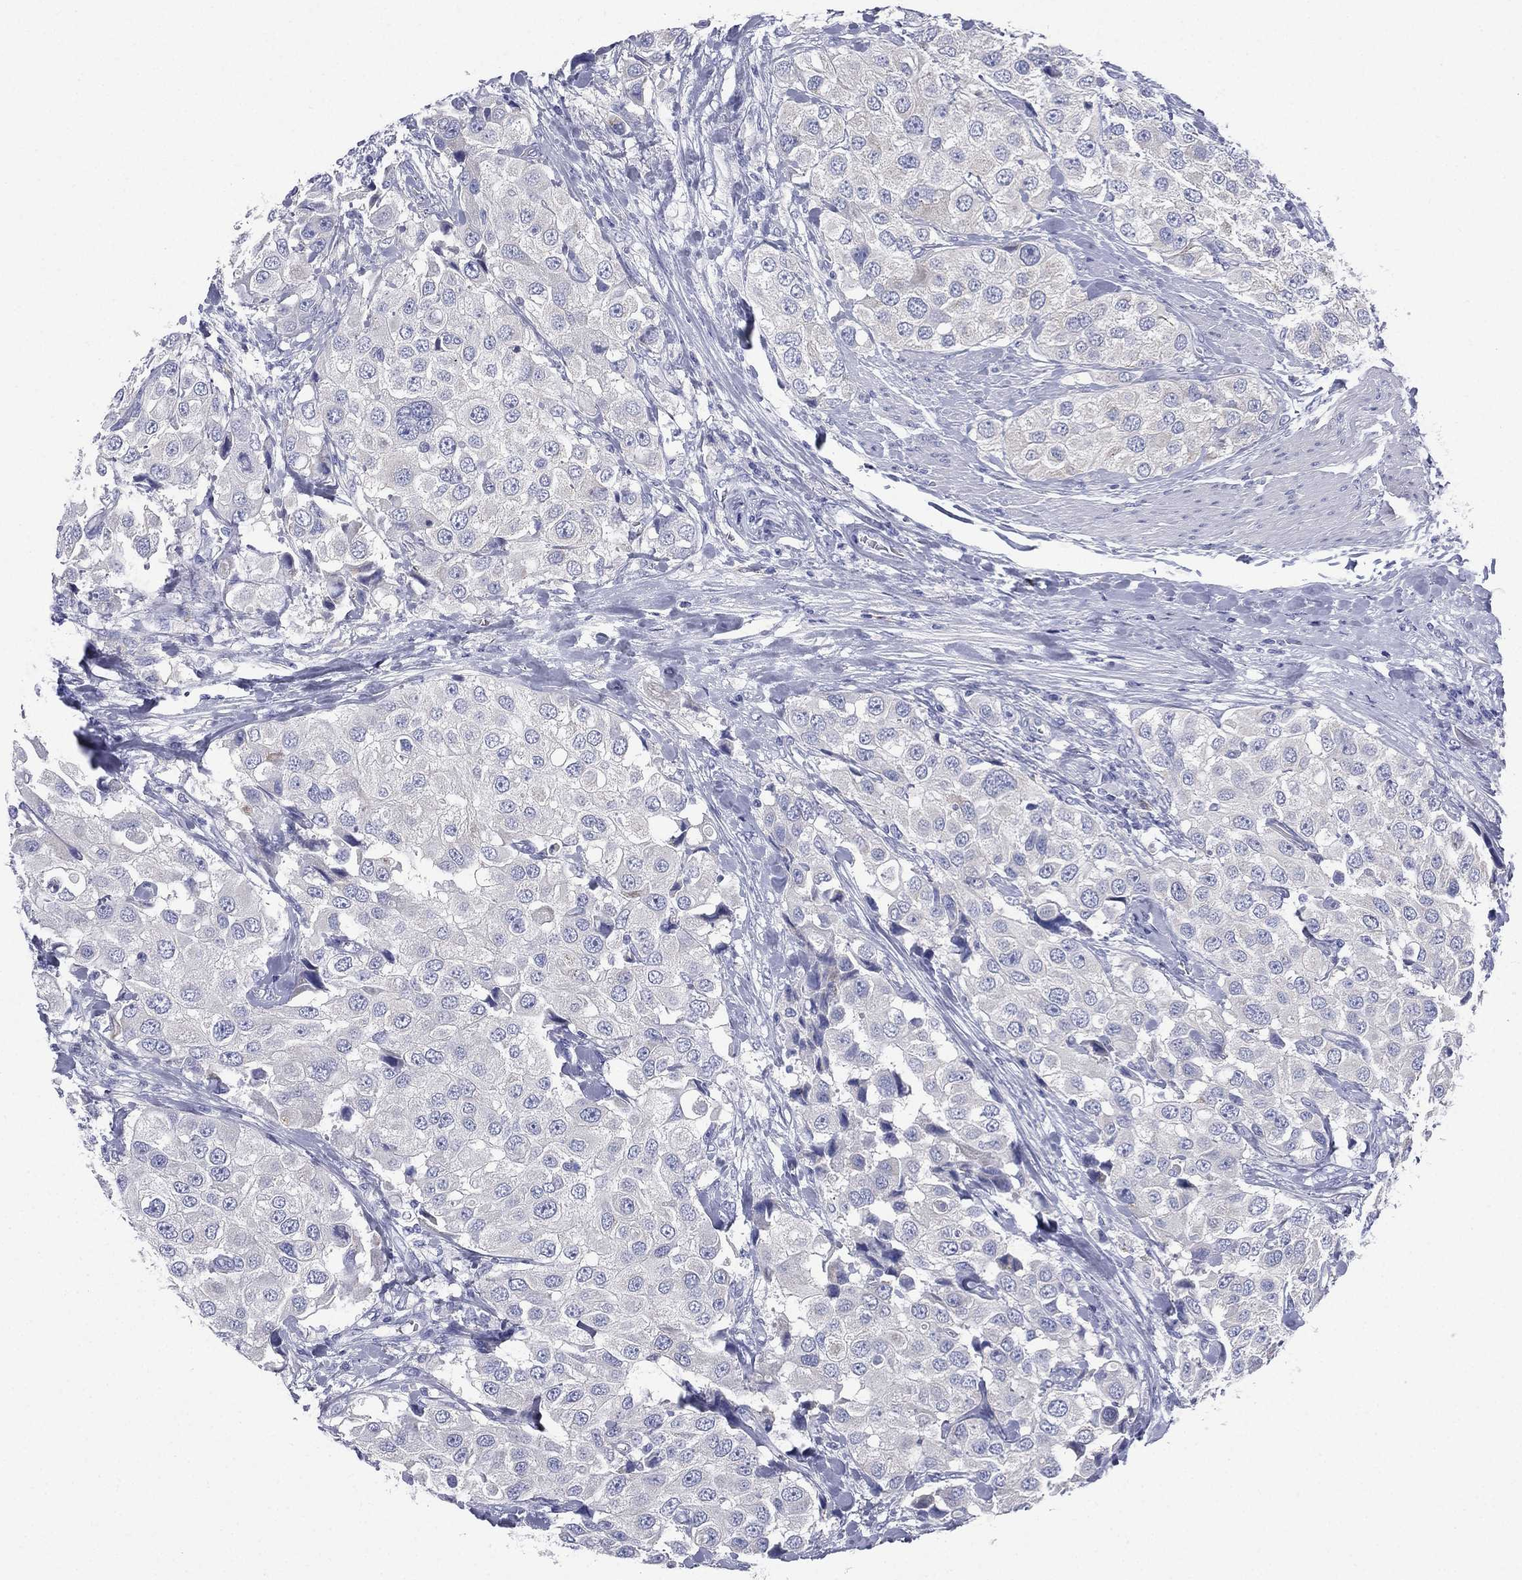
{"staining": {"intensity": "negative", "quantity": "none", "location": "none"}, "tissue": "urothelial cancer", "cell_type": "Tumor cells", "image_type": "cancer", "snomed": [{"axis": "morphology", "description": "Urothelial carcinoma, High grade"}, {"axis": "topography", "description": "Urinary bladder"}], "caption": "Immunohistochemical staining of urothelial carcinoma (high-grade) shows no significant positivity in tumor cells. The staining was performed using DAB to visualize the protein expression in brown, while the nuclei were stained in blue with hematoxylin (Magnification: 20x).", "gene": "FCER2", "patient": {"sex": "female", "age": 64}}